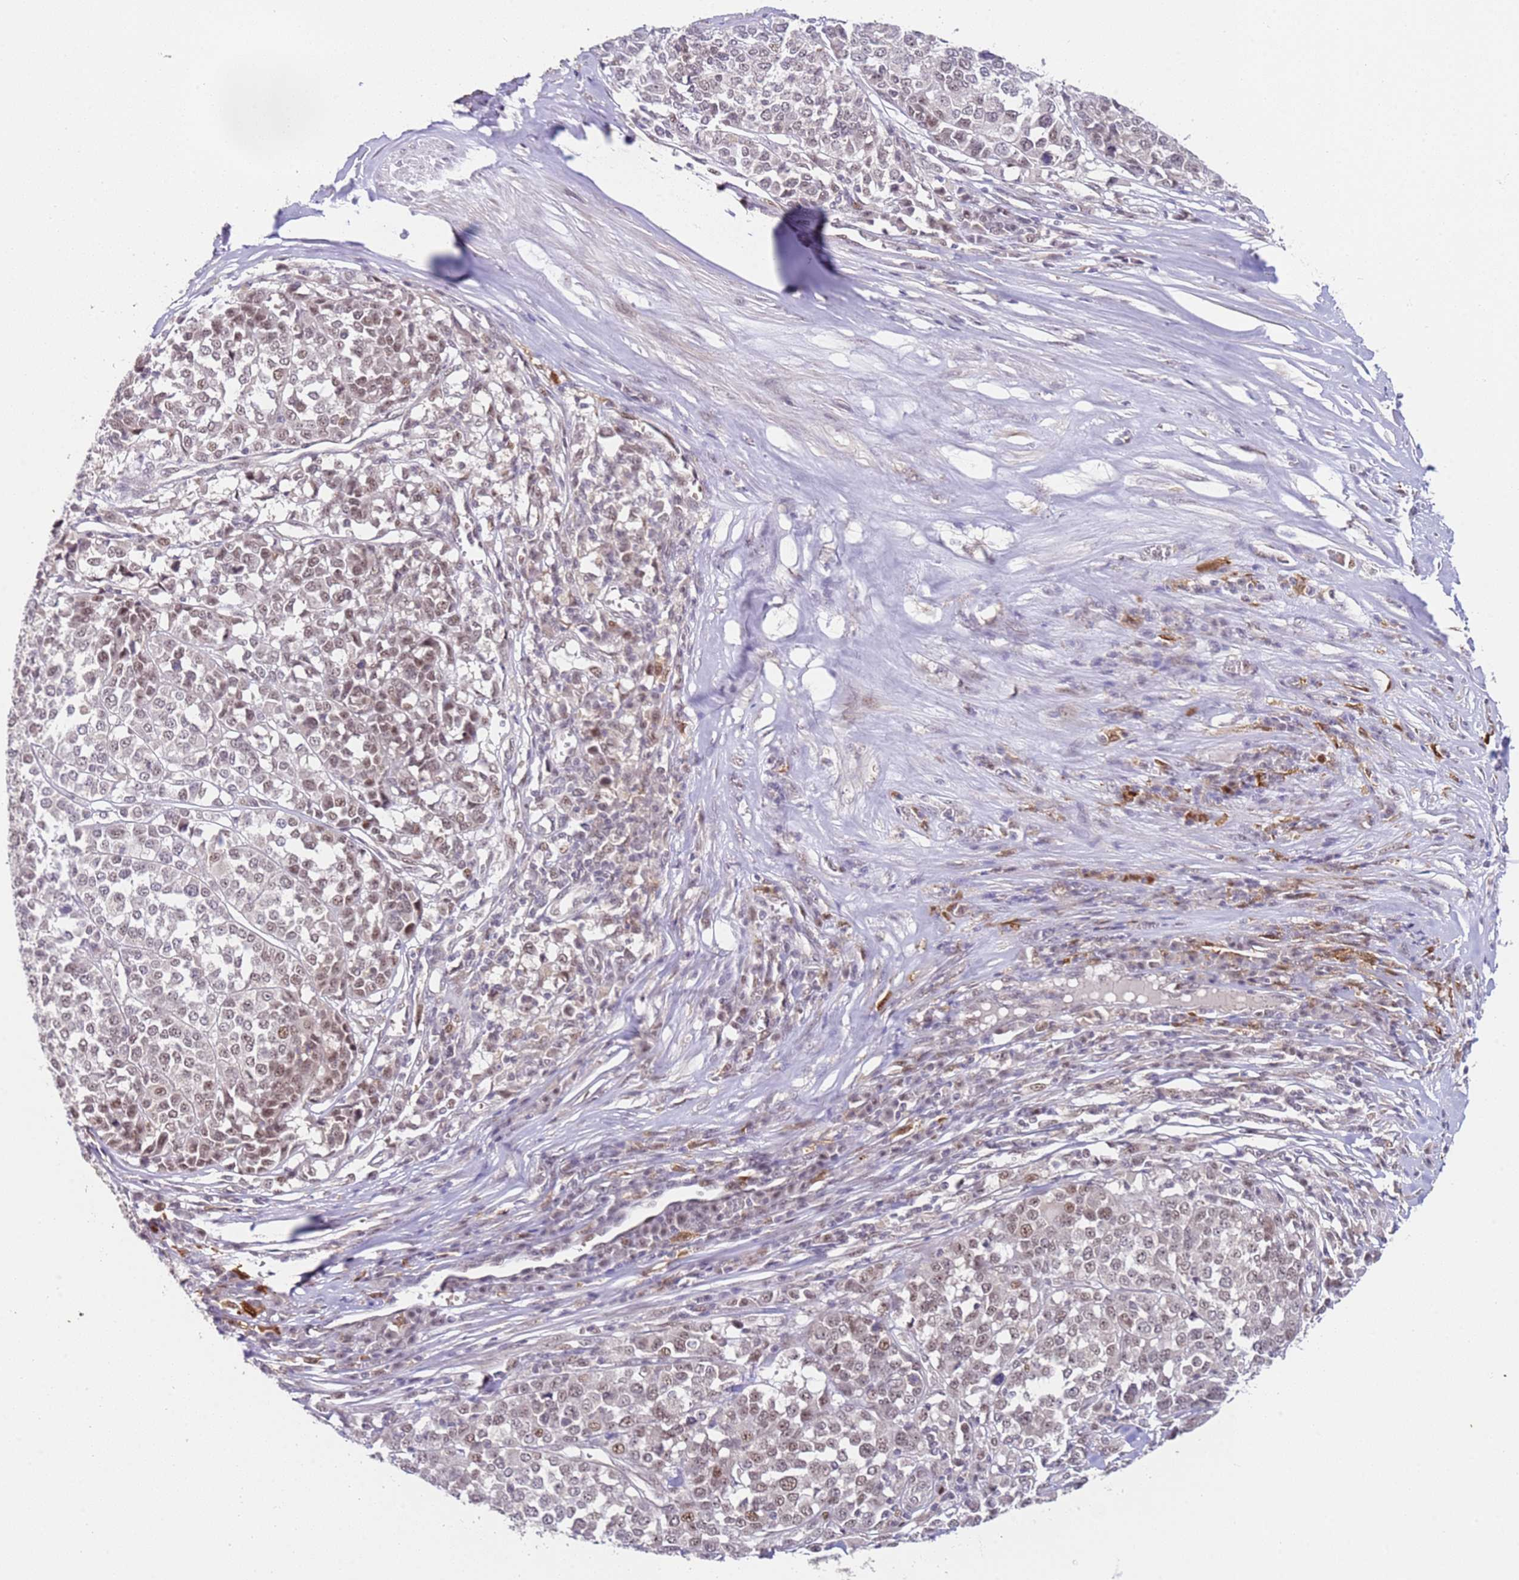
{"staining": {"intensity": "weak", "quantity": "25%-75%", "location": "nuclear"}, "tissue": "melanoma", "cell_type": "Tumor cells", "image_type": "cancer", "snomed": [{"axis": "morphology", "description": "Malignant melanoma, Metastatic site"}, {"axis": "topography", "description": "Lymph node"}], "caption": "Immunohistochemistry staining of malignant melanoma (metastatic site), which displays low levels of weak nuclear positivity in approximately 25%-75% of tumor cells indicating weak nuclear protein positivity. The staining was performed using DAB (3,3'-diaminobenzidine) (brown) for protein detection and nuclei were counterstained in hematoxylin (blue).", "gene": "LGALSL", "patient": {"sex": "male", "age": 44}}